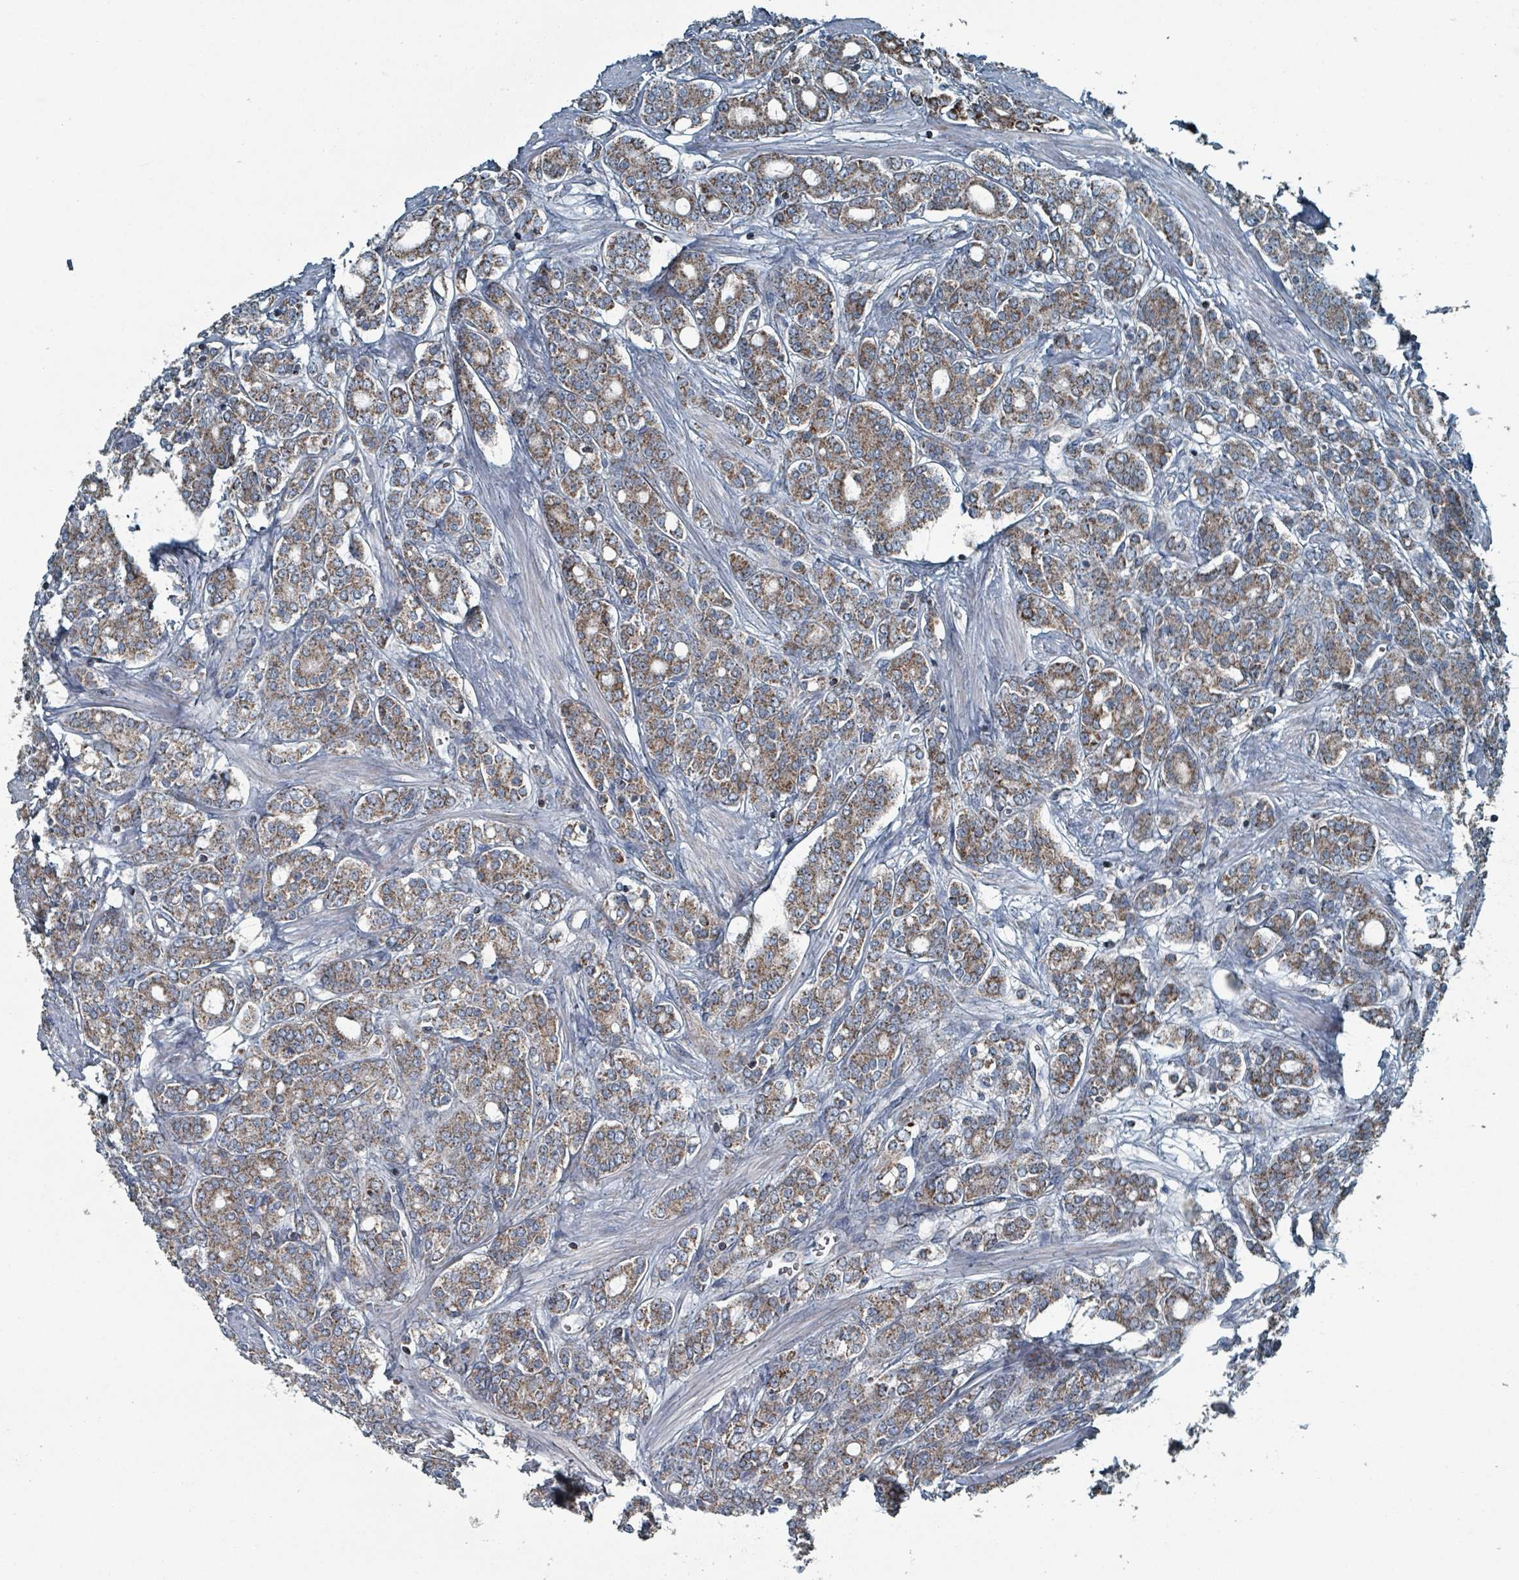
{"staining": {"intensity": "moderate", "quantity": ">75%", "location": "cytoplasmic/membranous"}, "tissue": "prostate cancer", "cell_type": "Tumor cells", "image_type": "cancer", "snomed": [{"axis": "morphology", "description": "Adenocarcinoma, High grade"}, {"axis": "topography", "description": "Prostate"}], "caption": "This micrograph shows IHC staining of human prostate cancer (adenocarcinoma (high-grade)), with medium moderate cytoplasmic/membranous expression in about >75% of tumor cells.", "gene": "ABHD18", "patient": {"sex": "male", "age": 62}}